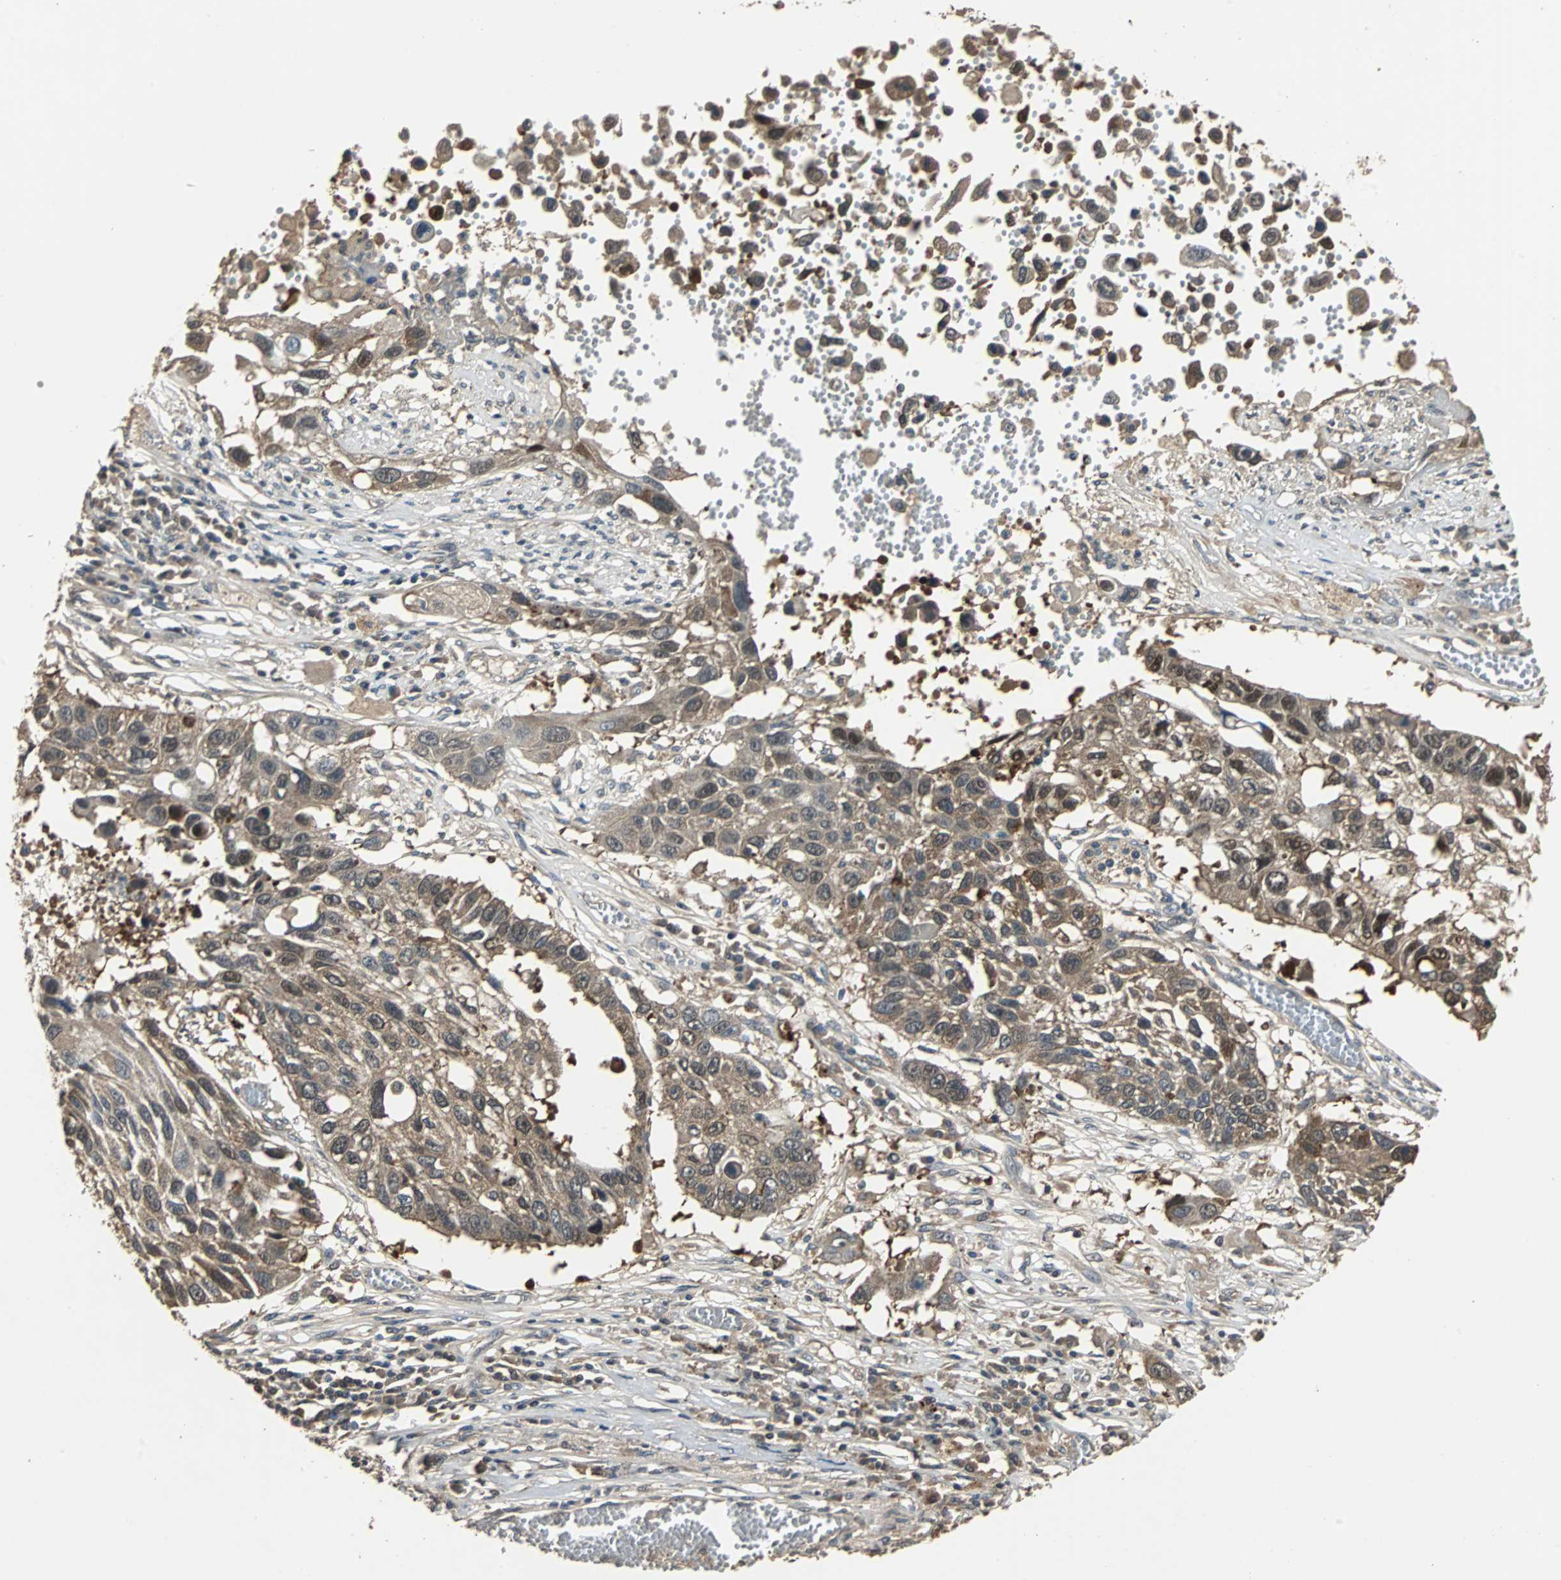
{"staining": {"intensity": "moderate", "quantity": "25%-75%", "location": "cytoplasmic/membranous,nuclear"}, "tissue": "lung cancer", "cell_type": "Tumor cells", "image_type": "cancer", "snomed": [{"axis": "morphology", "description": "Squamous cell carcinoma, NOS"}, {"axis": "topography", "description": "Lung"}], "caption": "An immunohistochemistry histopathology image of tumor tissue is shown. Protein staining in brown labels moderate cytoplasmic/membranous and nuclear positivity in lung squamous cell carcinoma within tumor cells.", "gene": "ABHD2", "patient": {"sex": "male", "age": 71}}